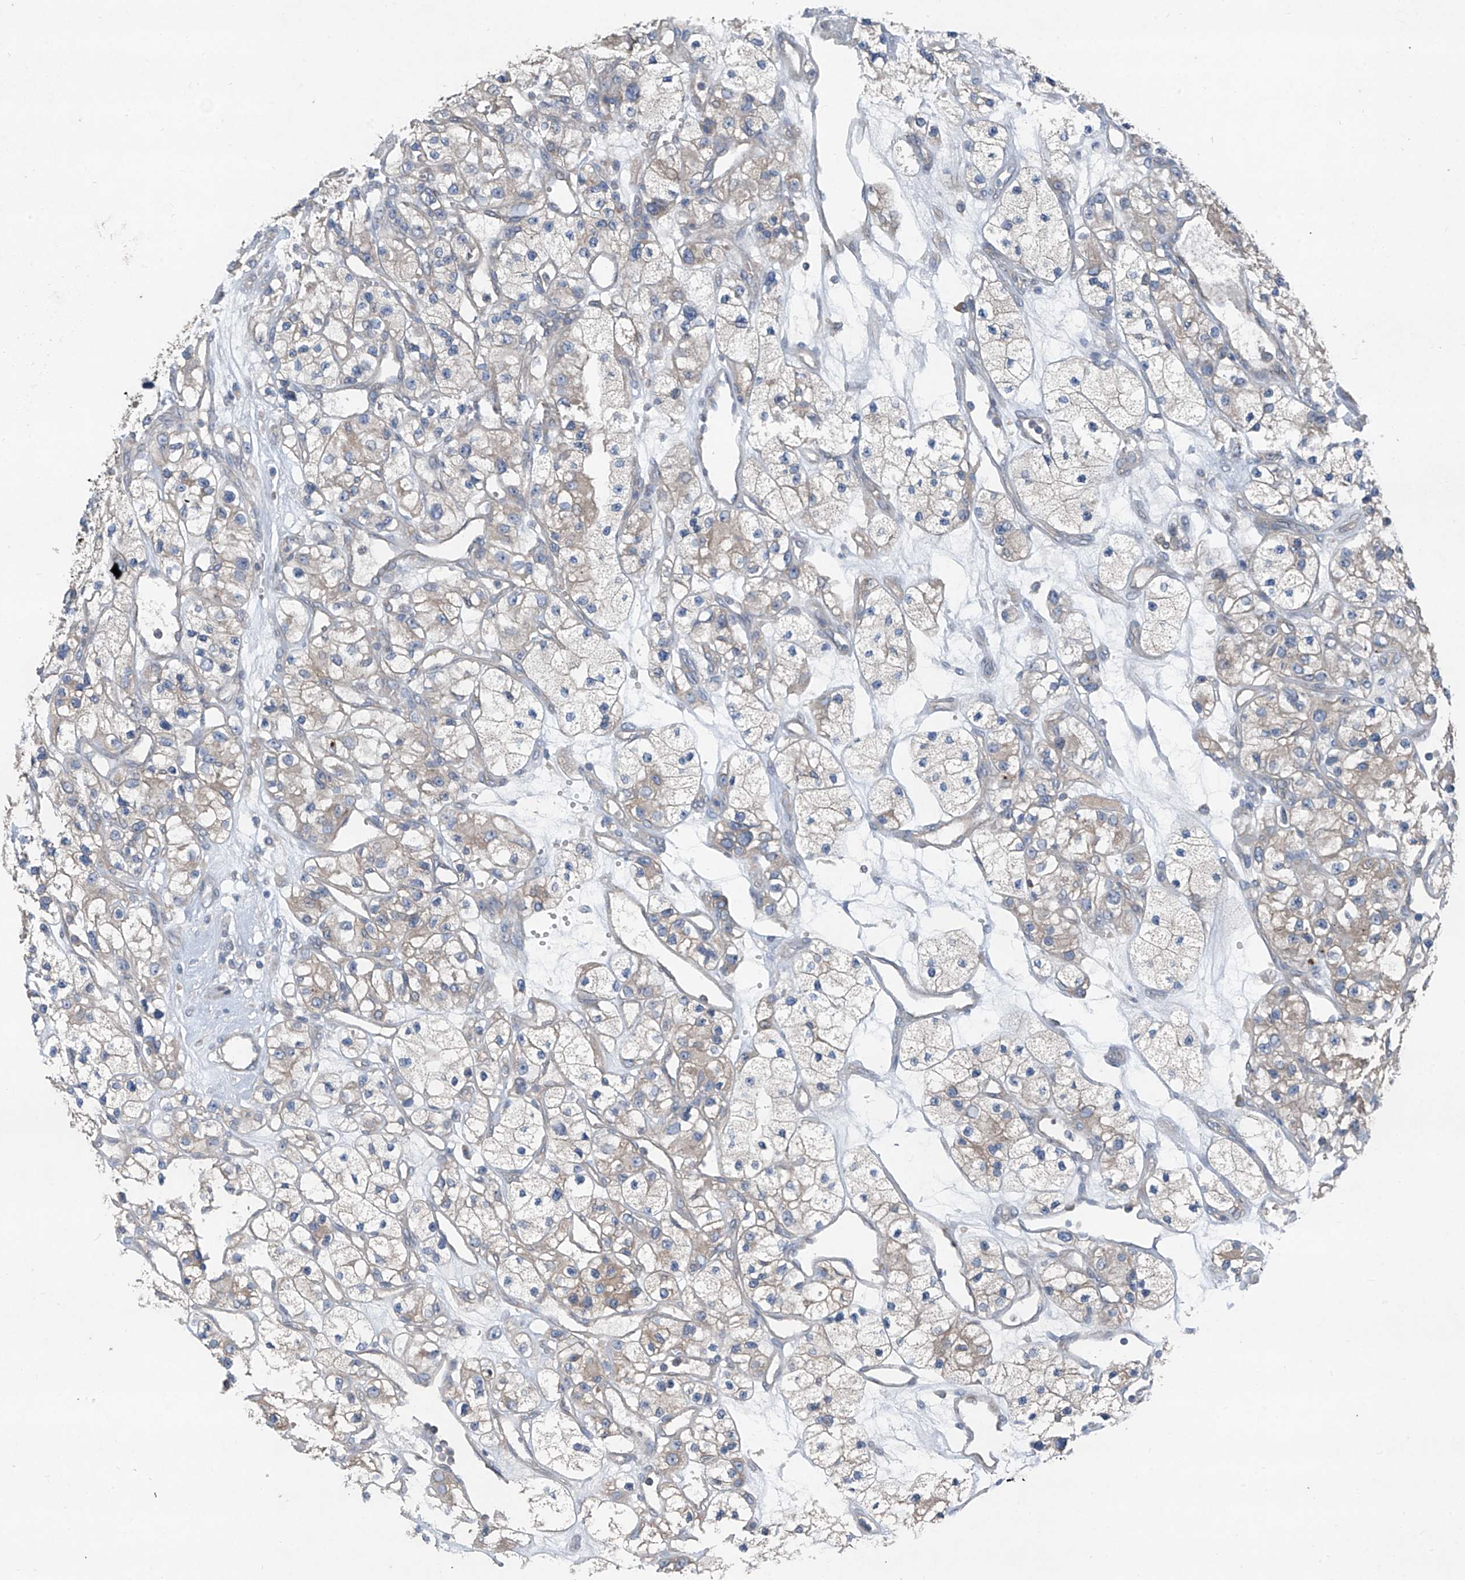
{"staining": {"intensity": "negative", "quantity": "none", "location": "none"}, "tissue": "renal cancer", "cell_type": "Tumor cells", "image_type": "cancer", "snomed": [{"axis": "morphology", "description": "Adenocarcinoma, NOS"}, {"axis": "topography", "description": "Kidney"}], "caption": "A high-resolution micrograph shows immunohistochemistry (IHC) staining of renal cancer (adenocarcinoma), which shows no significant staining in tumor cells.", "gene": "FOXRED2", "patient": {"sex": "female", "age": 57}}